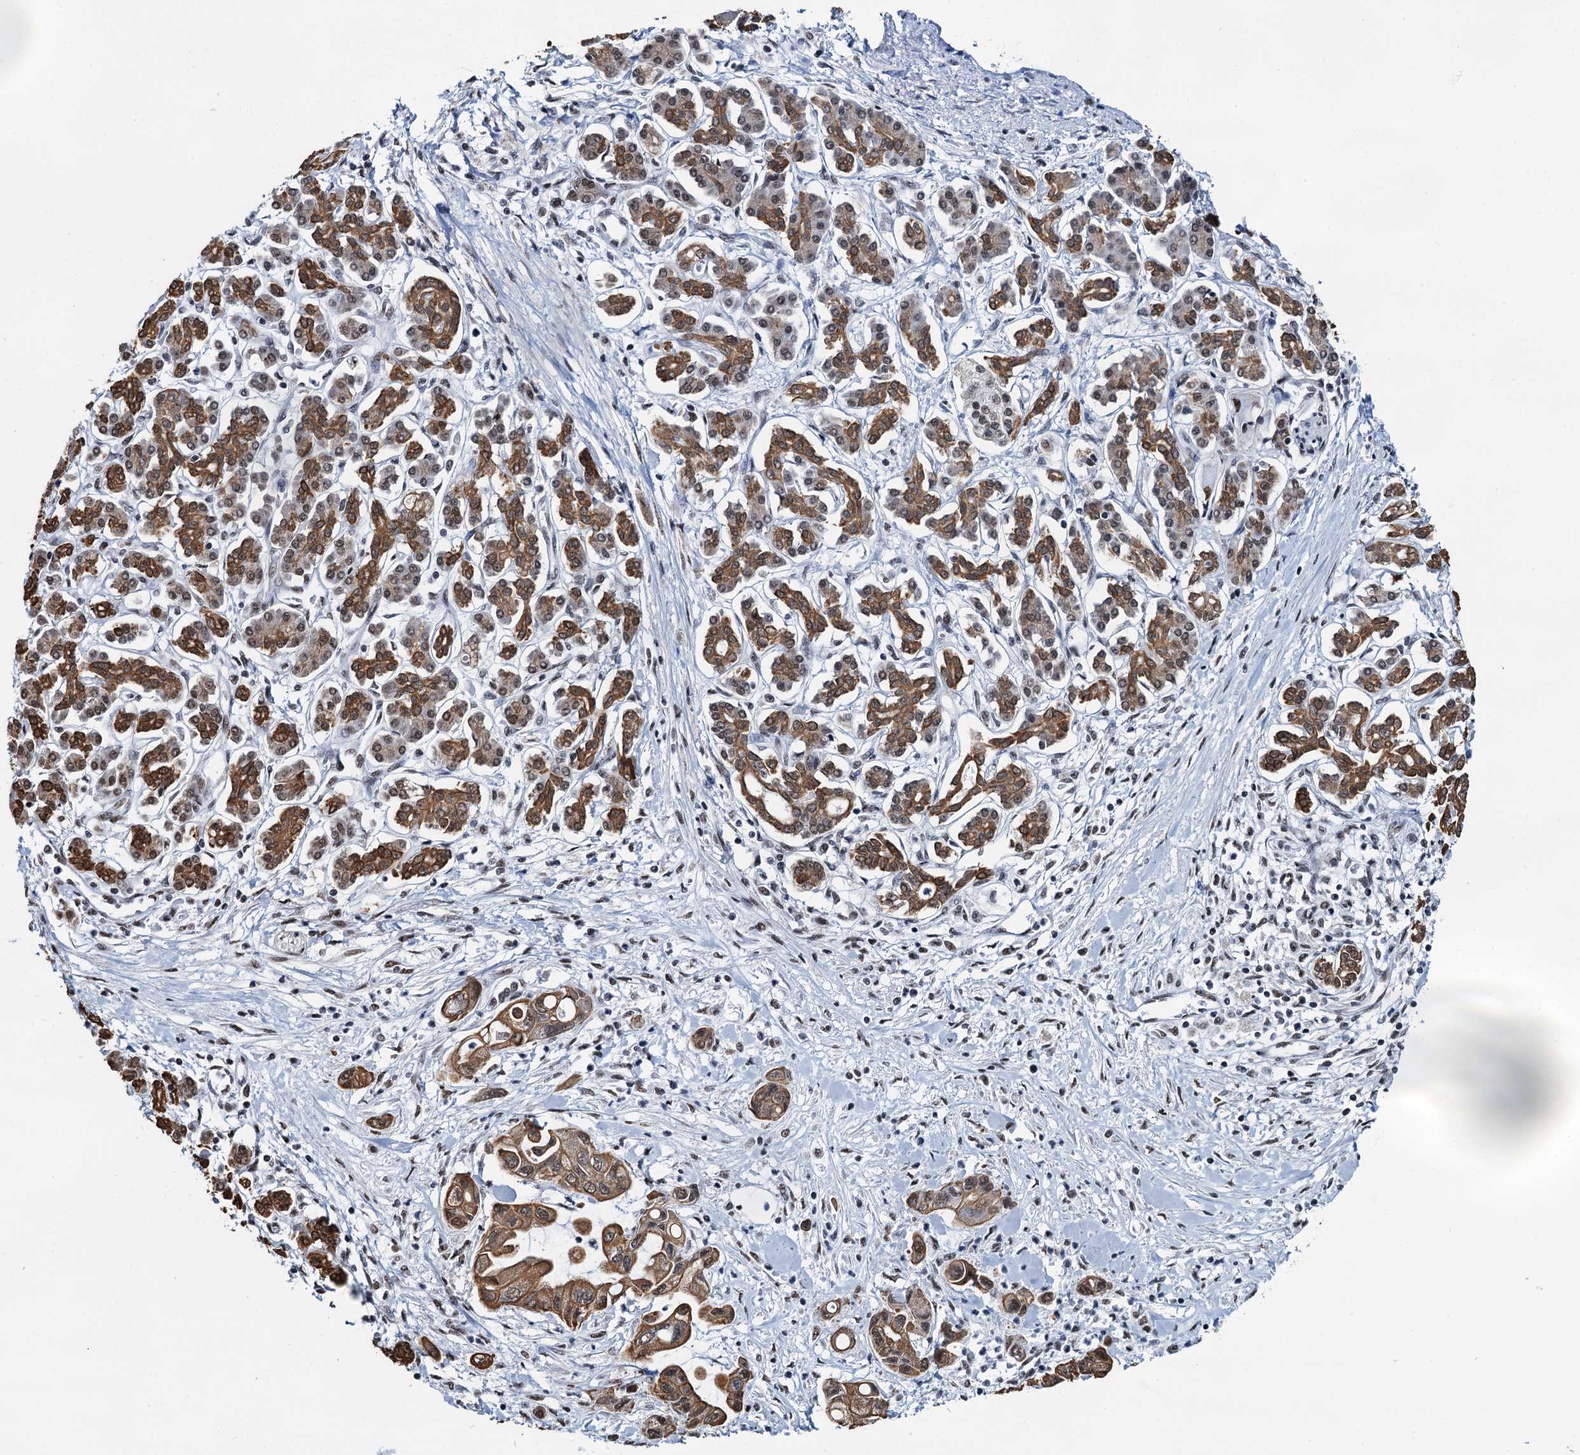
{"staining": {"intensity": "moderate", "quantity": ">75%", "location": "cytoplasmic/membranous,nuclear"}, "tissue": "pancreatic cancer", "cell_type": "Tumor cells", "image_type": "cancer", "snomed": [{"axis": "morphology", "description": "Adenocarcinoma, NOS"}, {"axis": "topography", "description": "Pancreas"}], "caption": "DAB immunohistochemical staining of pancreatic cancer shows moderate cytoplasmic/membranous and nuclear protein expression in approximately >75% of tumor cells.", "gene": "ZNF609", "patient": {"sex": "female", "age": 50}}